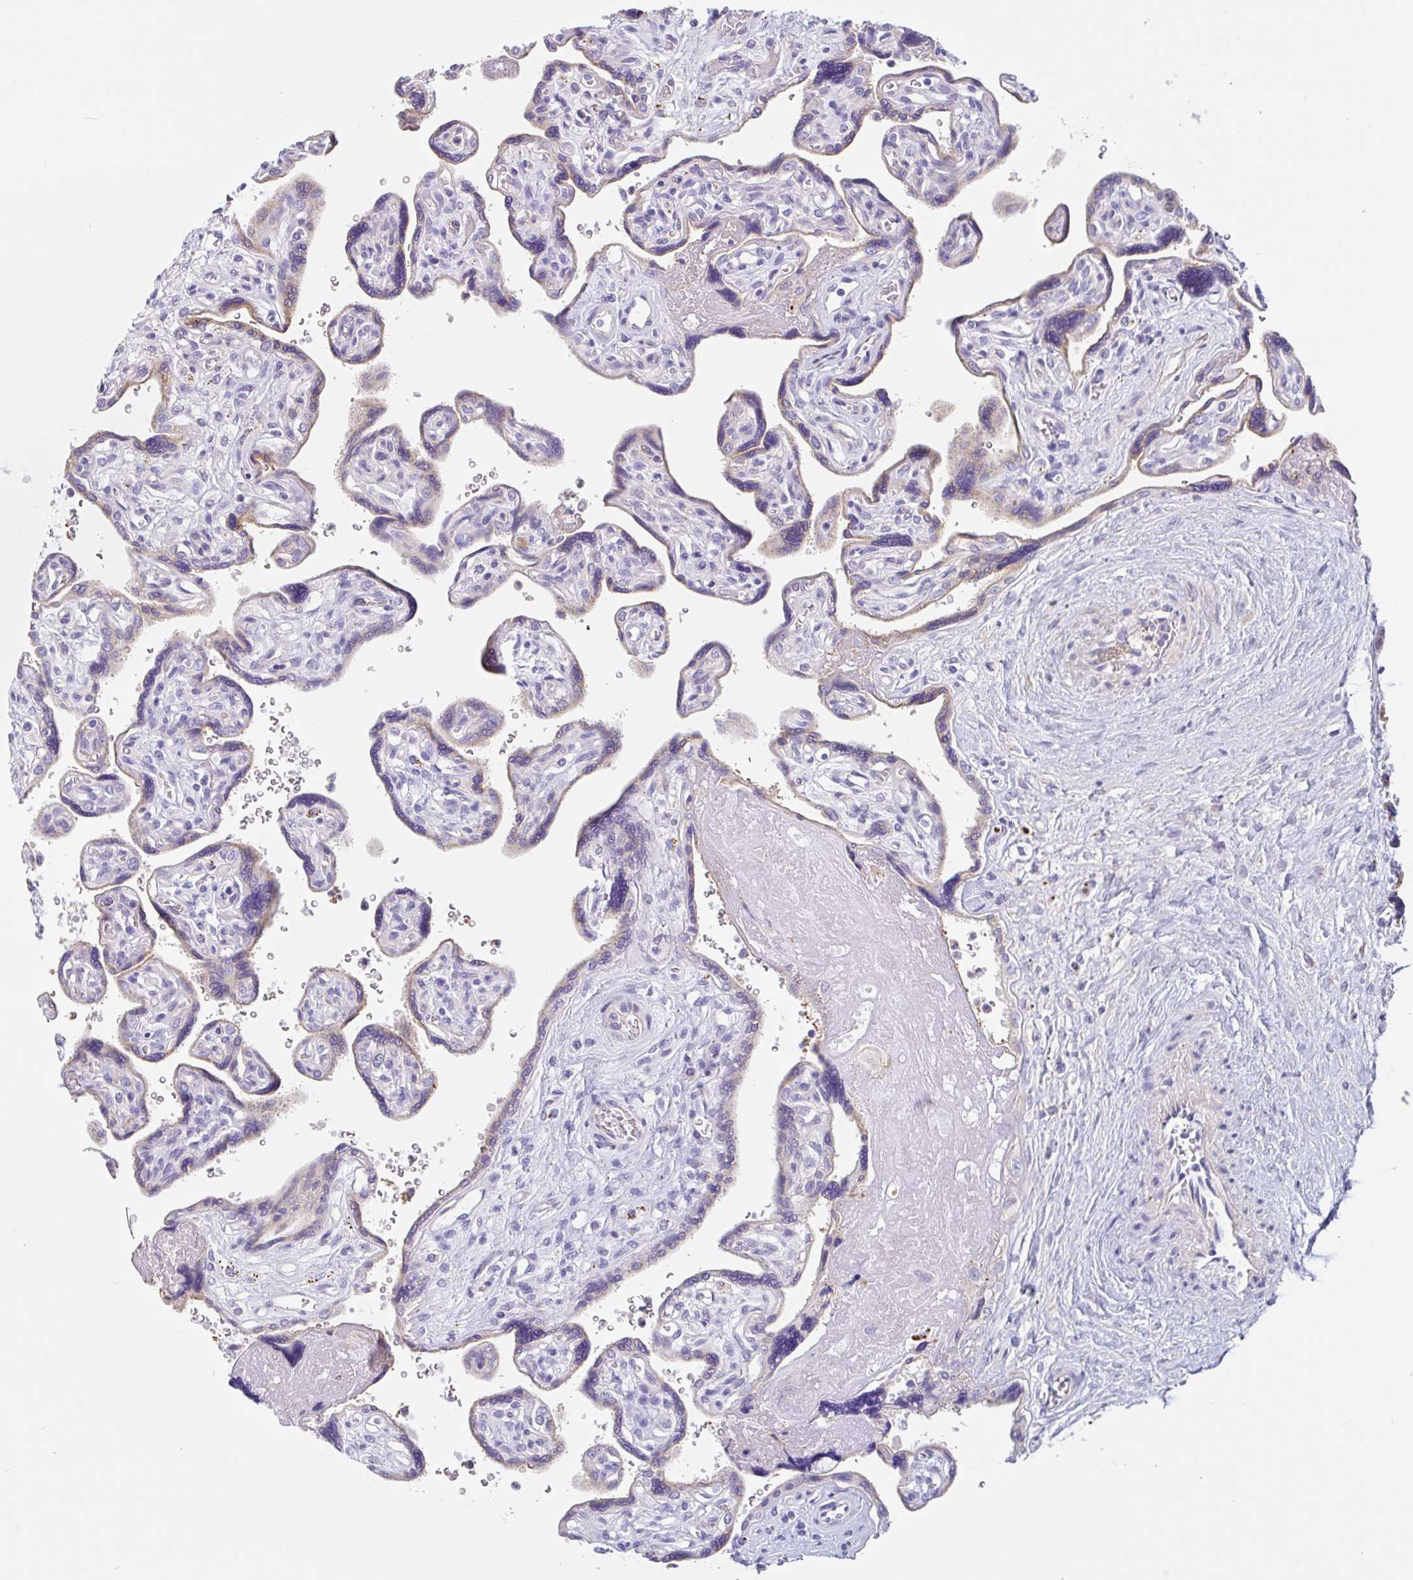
{"staining": {"intensity": "weak", "quantity": "25%-75%", "location": "cytoplasmic/membranous"}, "tissue": "placenta", "cell_type": "Decidual cells", "image_type": "normal", "snomed": [{"axis": "morphology", "description": "Normal tissue, NOS"}, {"axis": "topography", "description": "Placenta"}], "caption": "The image exhibits a brown stain indicating the presence of a protein in the cytoplasmic/membranous of decidual cells in placenta. The staining was performed using DAB (3,3'-diaminobenzidine), with brown indicating positive protein expression. Nuclei are stained blue with hematoxylin.", "gene": "LENG9", "patient": {"sex": "female", "age": 39}}